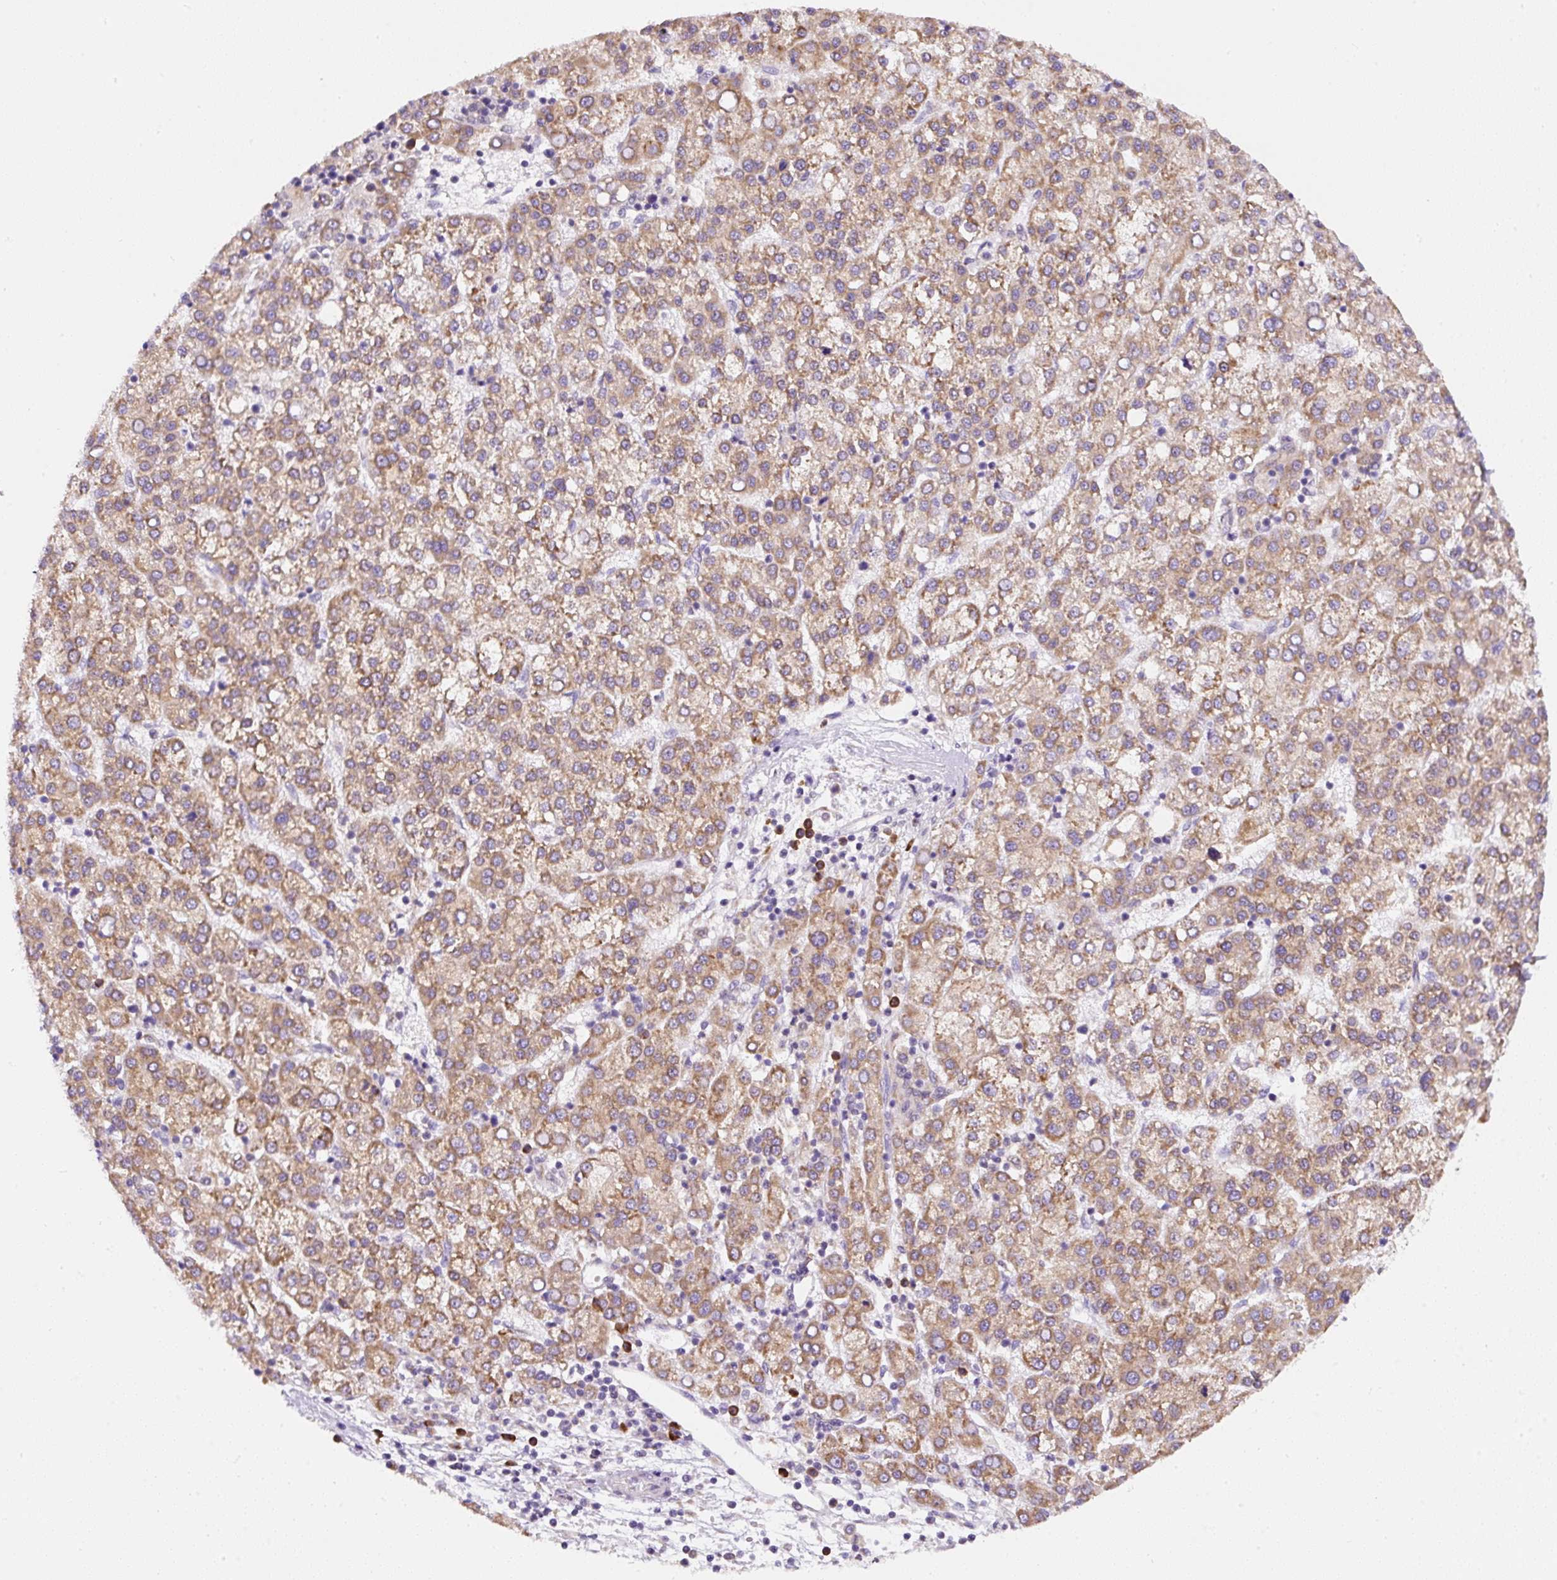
{"staining": {"intensity": "moderate", "quantity": ">75%", "location": "cytoplasmic/membranous"}, "tissue": "liver cancer", "cell_type": "Tumor cells", "image_type": "cancer", "snomed": [{"axis": "morphology", "description": "Carcinoma, Hepatocellular, NOS"}, {"axis": "topography", "description": "Liver"}], "caption": "Protein staining by immunohistochemistry demonstrates moderate cytoplasmic/membranous positivity in approximately >75% of tumor cells in liver cancer.", "gene": "DDOST", "patient": {"sex": "female", "age": 58}}